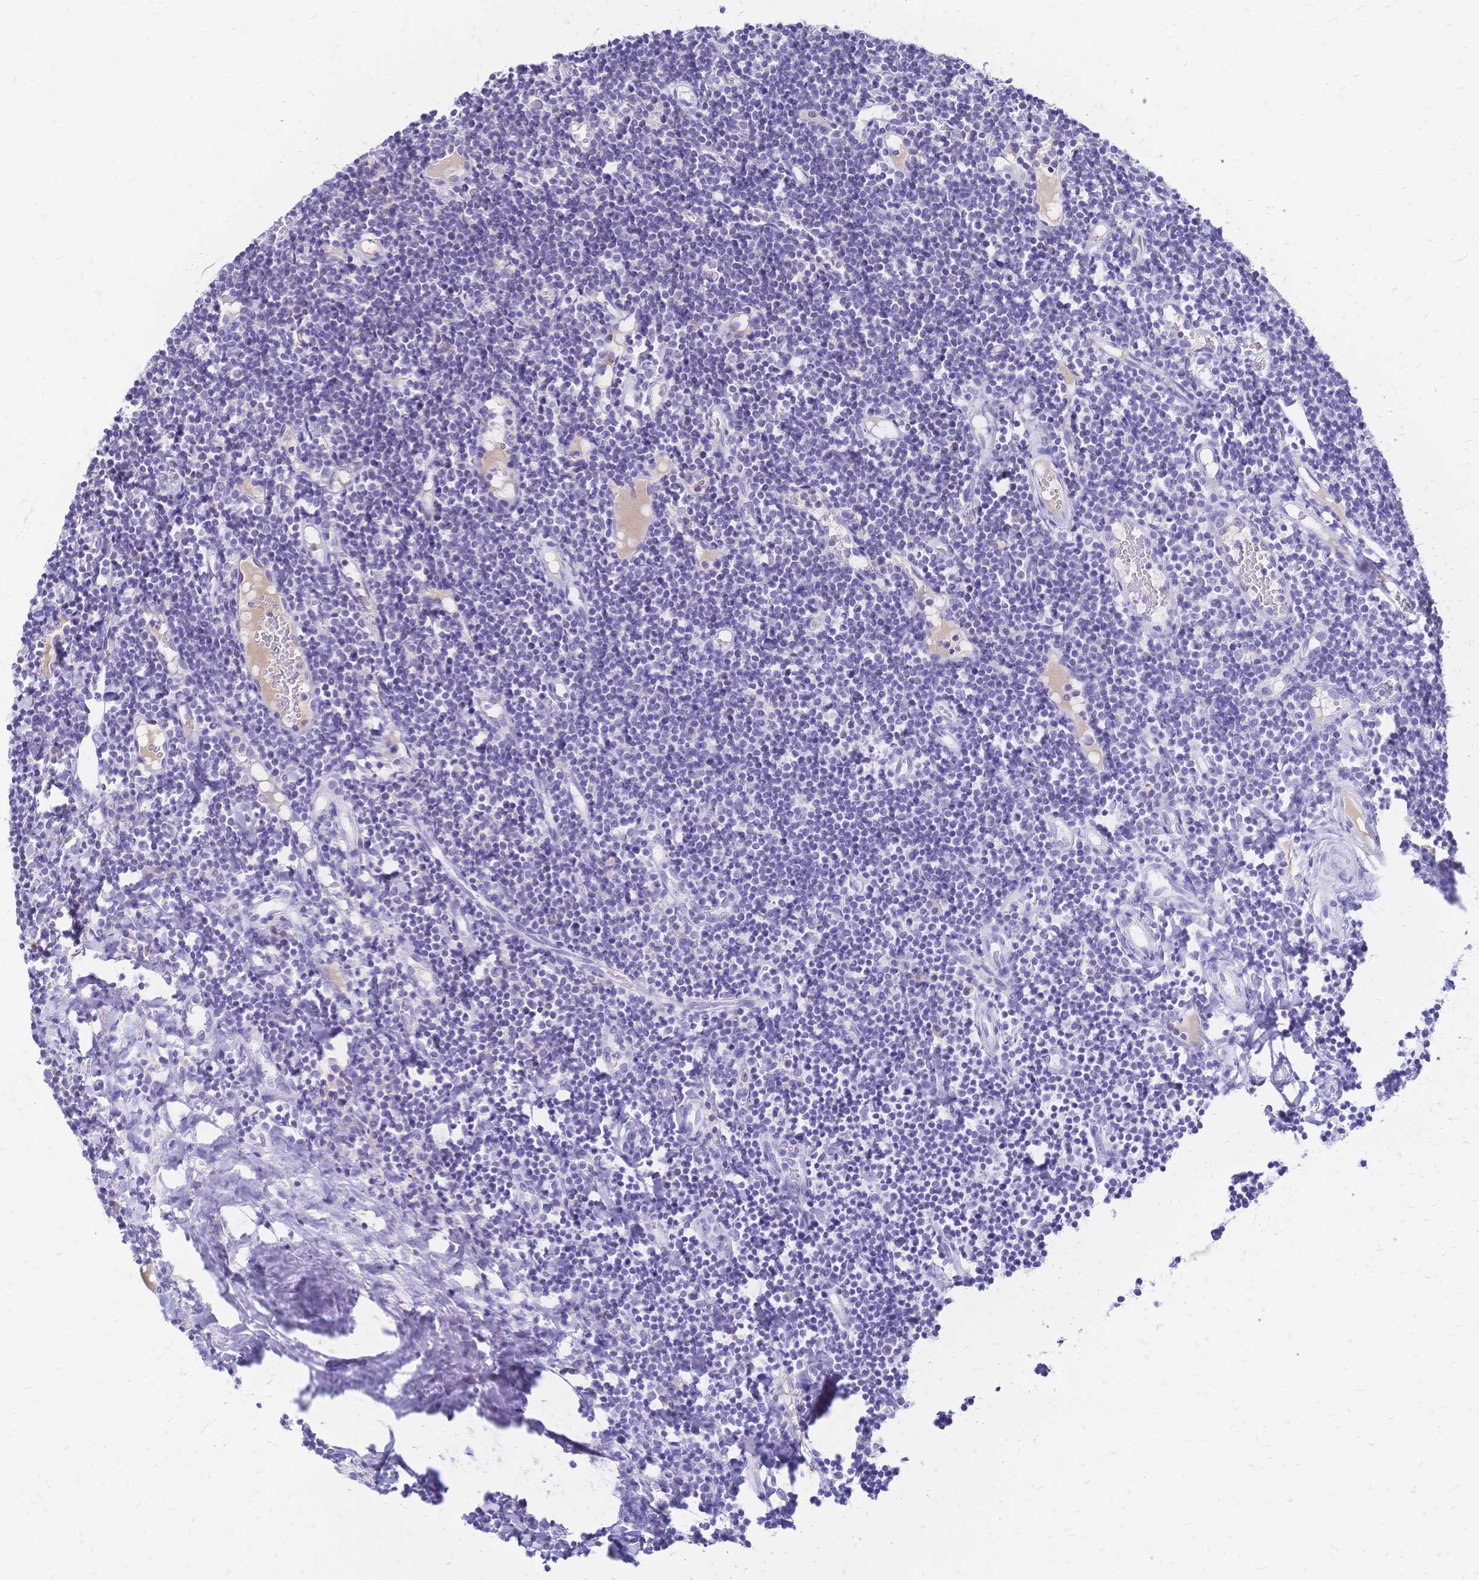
{"staining": {"intensity": "negative", "quantity": "none", "location": "none"}, "tissue": "tonsil", "cell_type": "Germinal center cells", "image_type": "normal", "snomed": [{"axis": "morphology", "description": "Normal tissue, NOS"}, {"axis": "topography", "description": "Tonsil"}], "caption": "Germinal center cells show no significant expression in normal tonsil. (DAB (3,3'-diaminobenzidine) immunohistochemistry, high magnification).", "gene": "FA2H", "patient": {"sex": "female", "age": 10}}